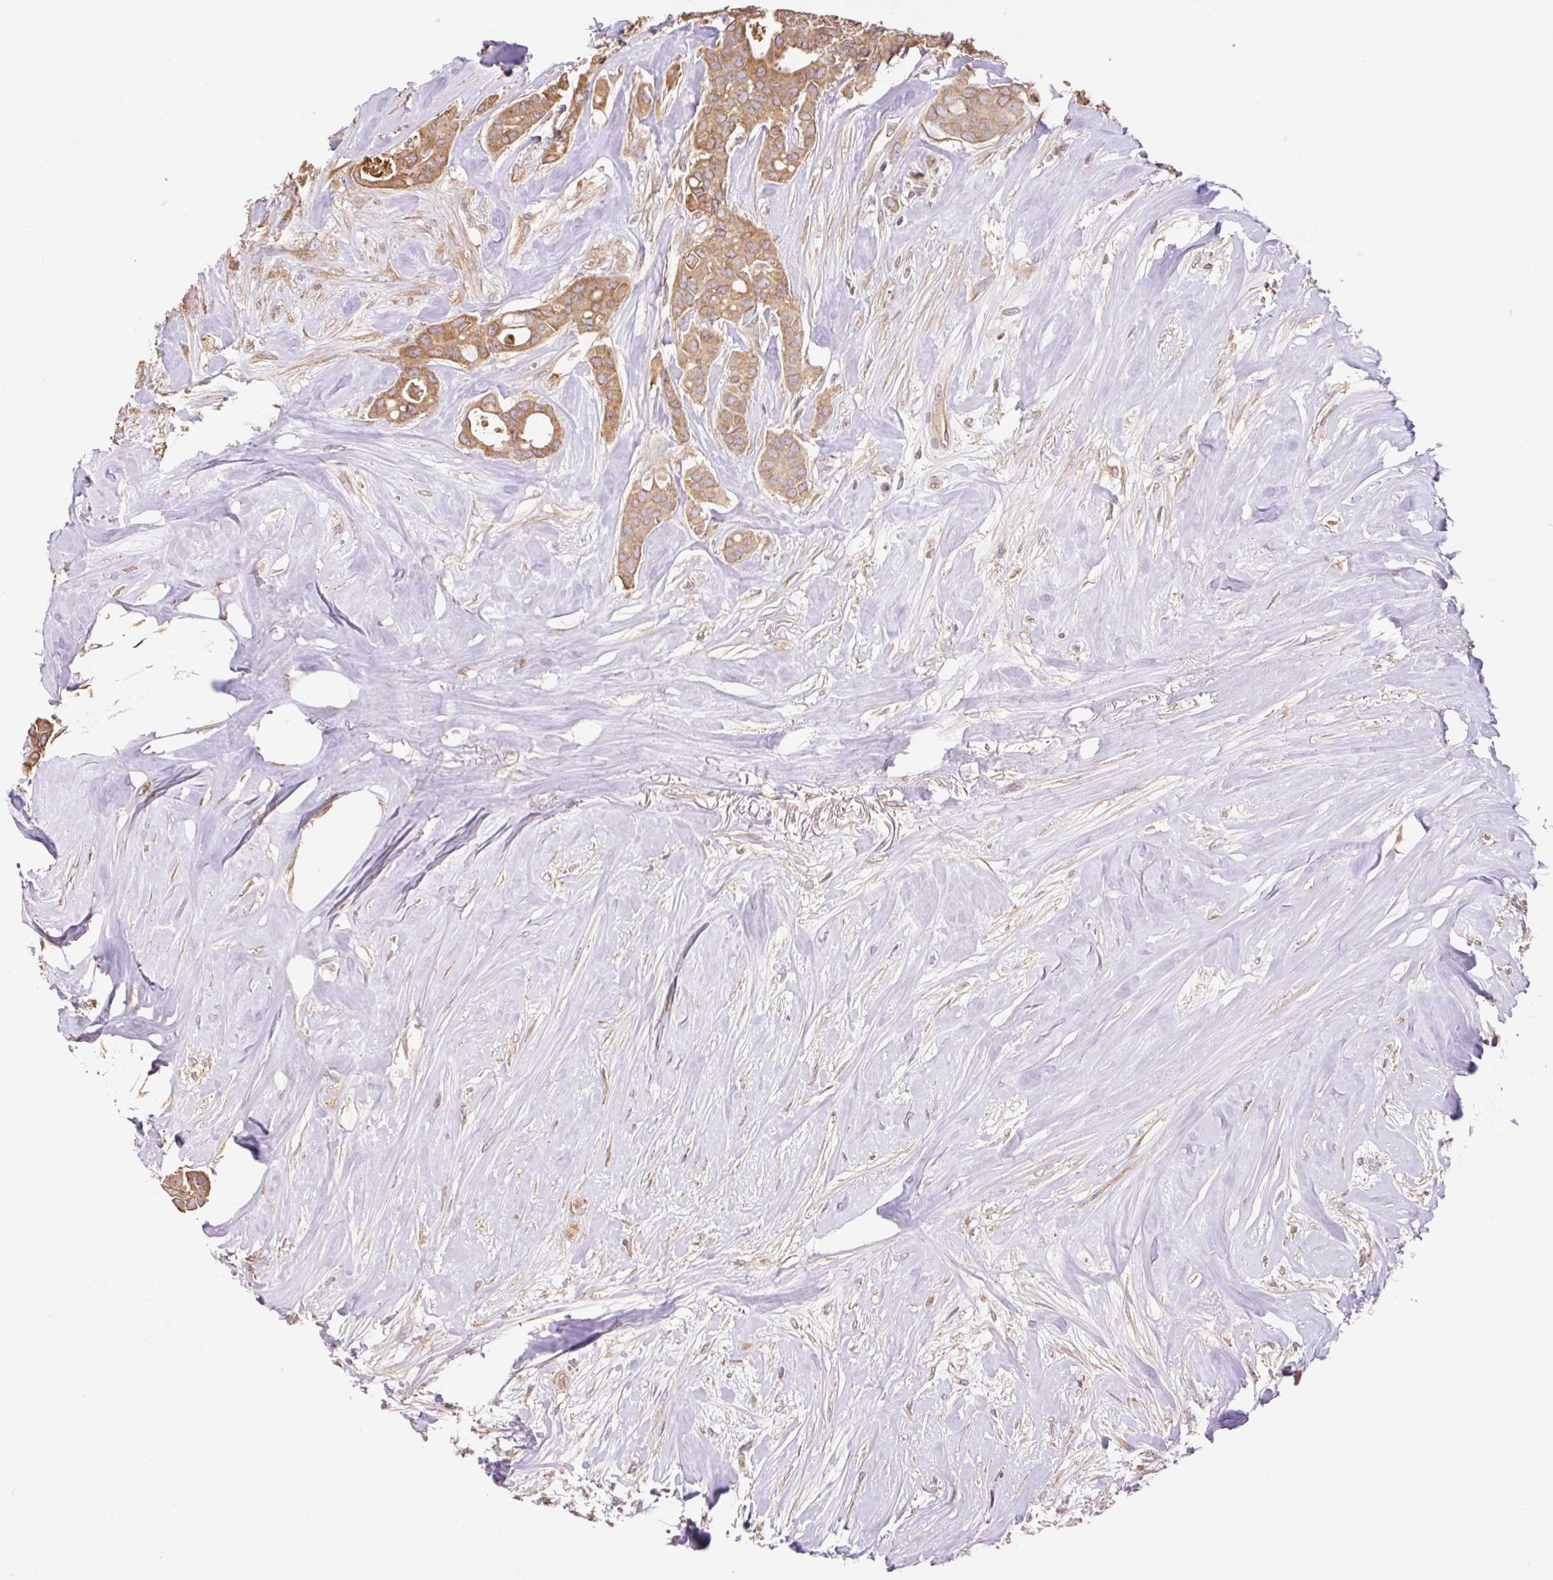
{"staining": {"intensity": "moderate", "quantity": ">75%", "location": "cytoplasmic/membranous"}, "tissue": "breast cancer", "cell_type": "Tumor cells", "image_type": "cancer", "snomed": [{"axis": "morphology", "description": "Duct carcinoma"}, {"axis": "topography", "description": "Breast"}], "caption": "High-magnification brightfield microscopy of breast cancer (invasive ductal carcinoma) stained with DAB (3,3'-diaminobenzidine) (brown) and counterstained with hematoxylin (blue). tumor cells exhibit moderate cytoplasmic/membranous positivity is present in approximately>75% of cells. The staining was performed using DAB (3,3'-diaminobenzidine), with brown indicating positive protein expression. Nuclei are stained blue with hematoxylin.", "gene": "DESI1", "patient": {"sex": "female", "age": 84}}